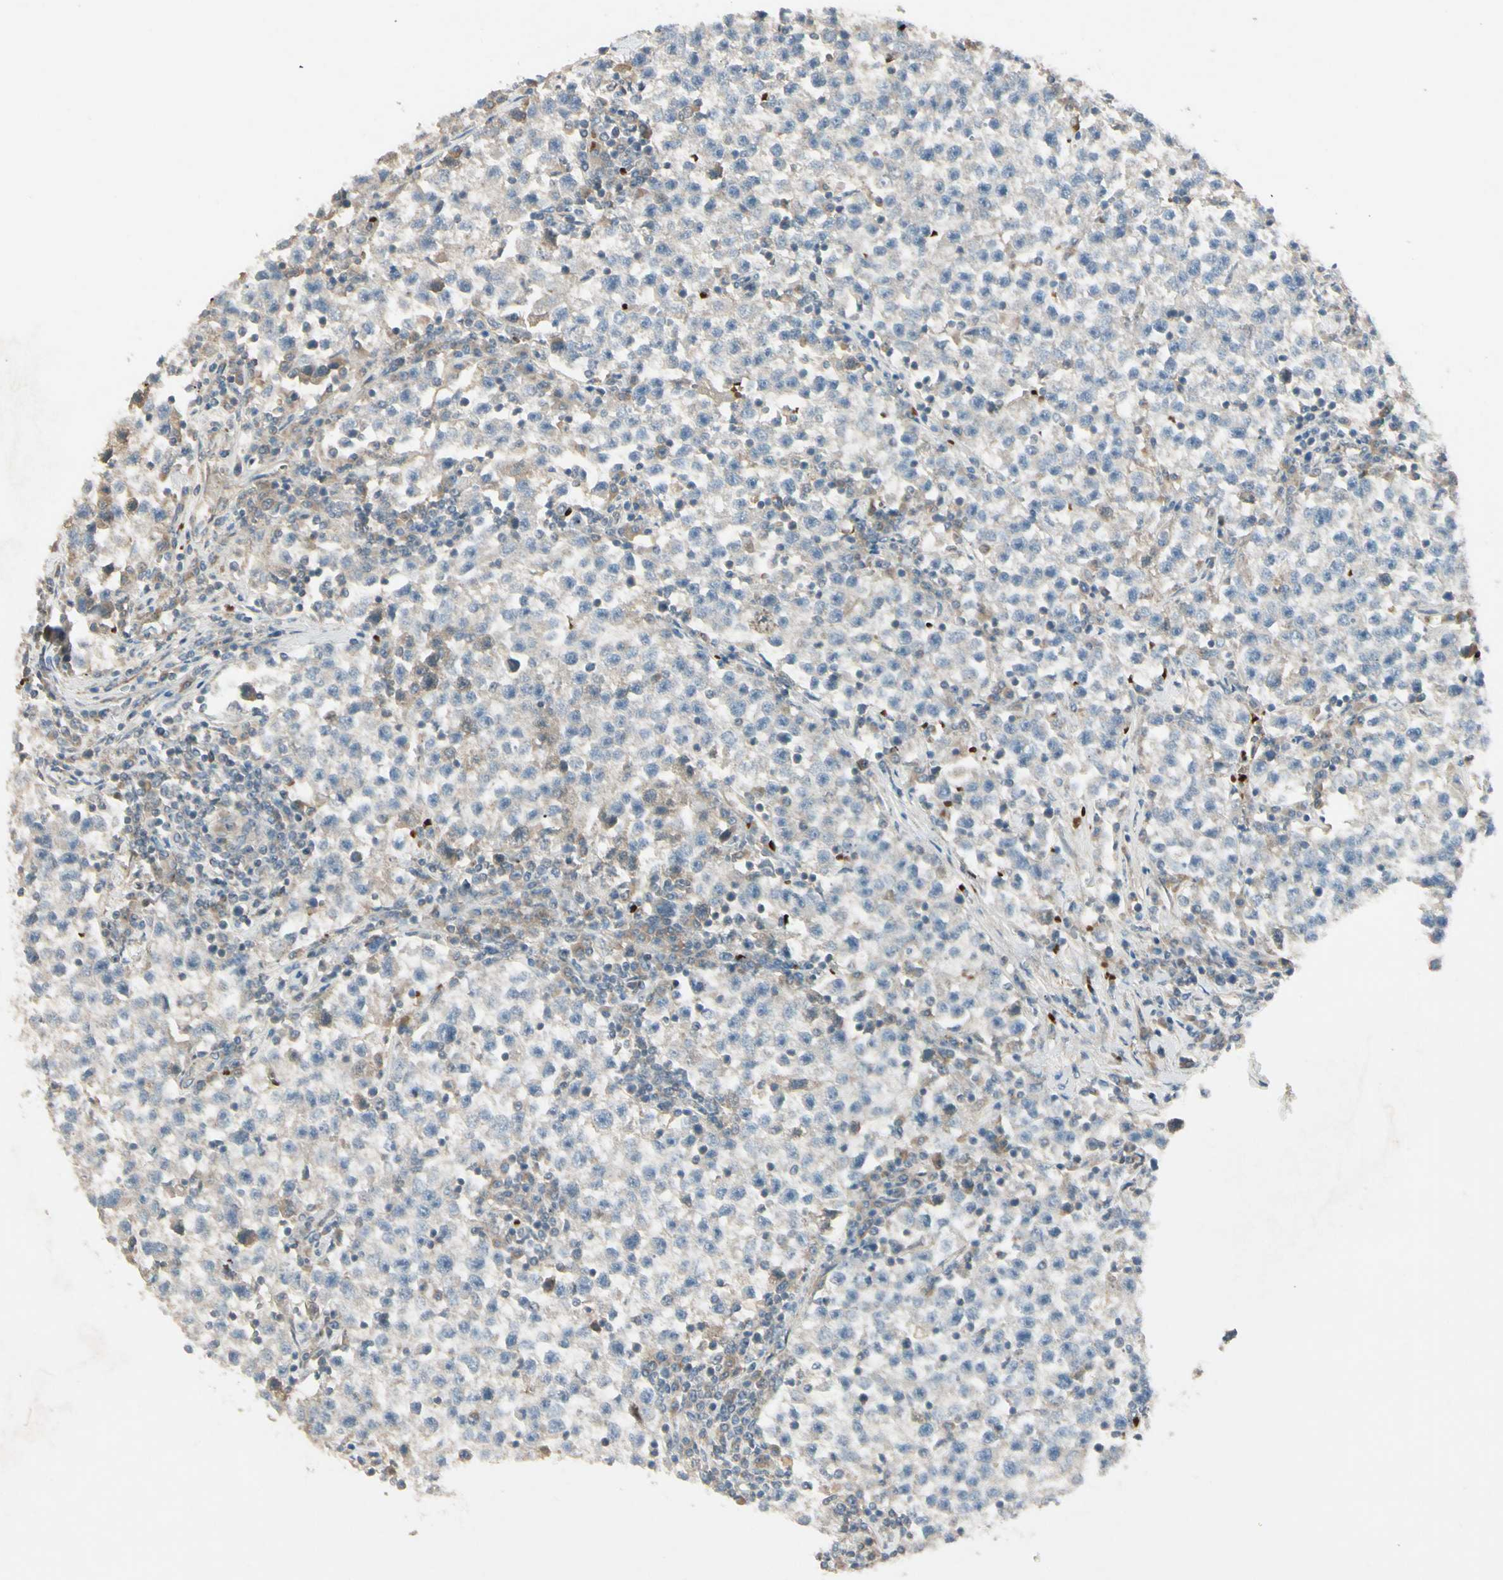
{"staining": {"intensity": "negative", "quantity": "none", "location": "none"}, "tissue": "testis cancer", "cell_type": "Tumor cells", "image_type": "cancer", "snomed": [{"axis": "morphology", "description": "Seminoma, NOS"}, {"axis": "topography", "description": "Testis"}], "caption": "Image shows no significant protein expression in tumor cells of testis seminoma. The staining is performed using DAB (3,3'-diaminobenzidine) brown chromogen with nuclei counter-stained in using hematoxylin.", "gene": "PPP3CB", "patient": {"sex": "male", "age": 22}}